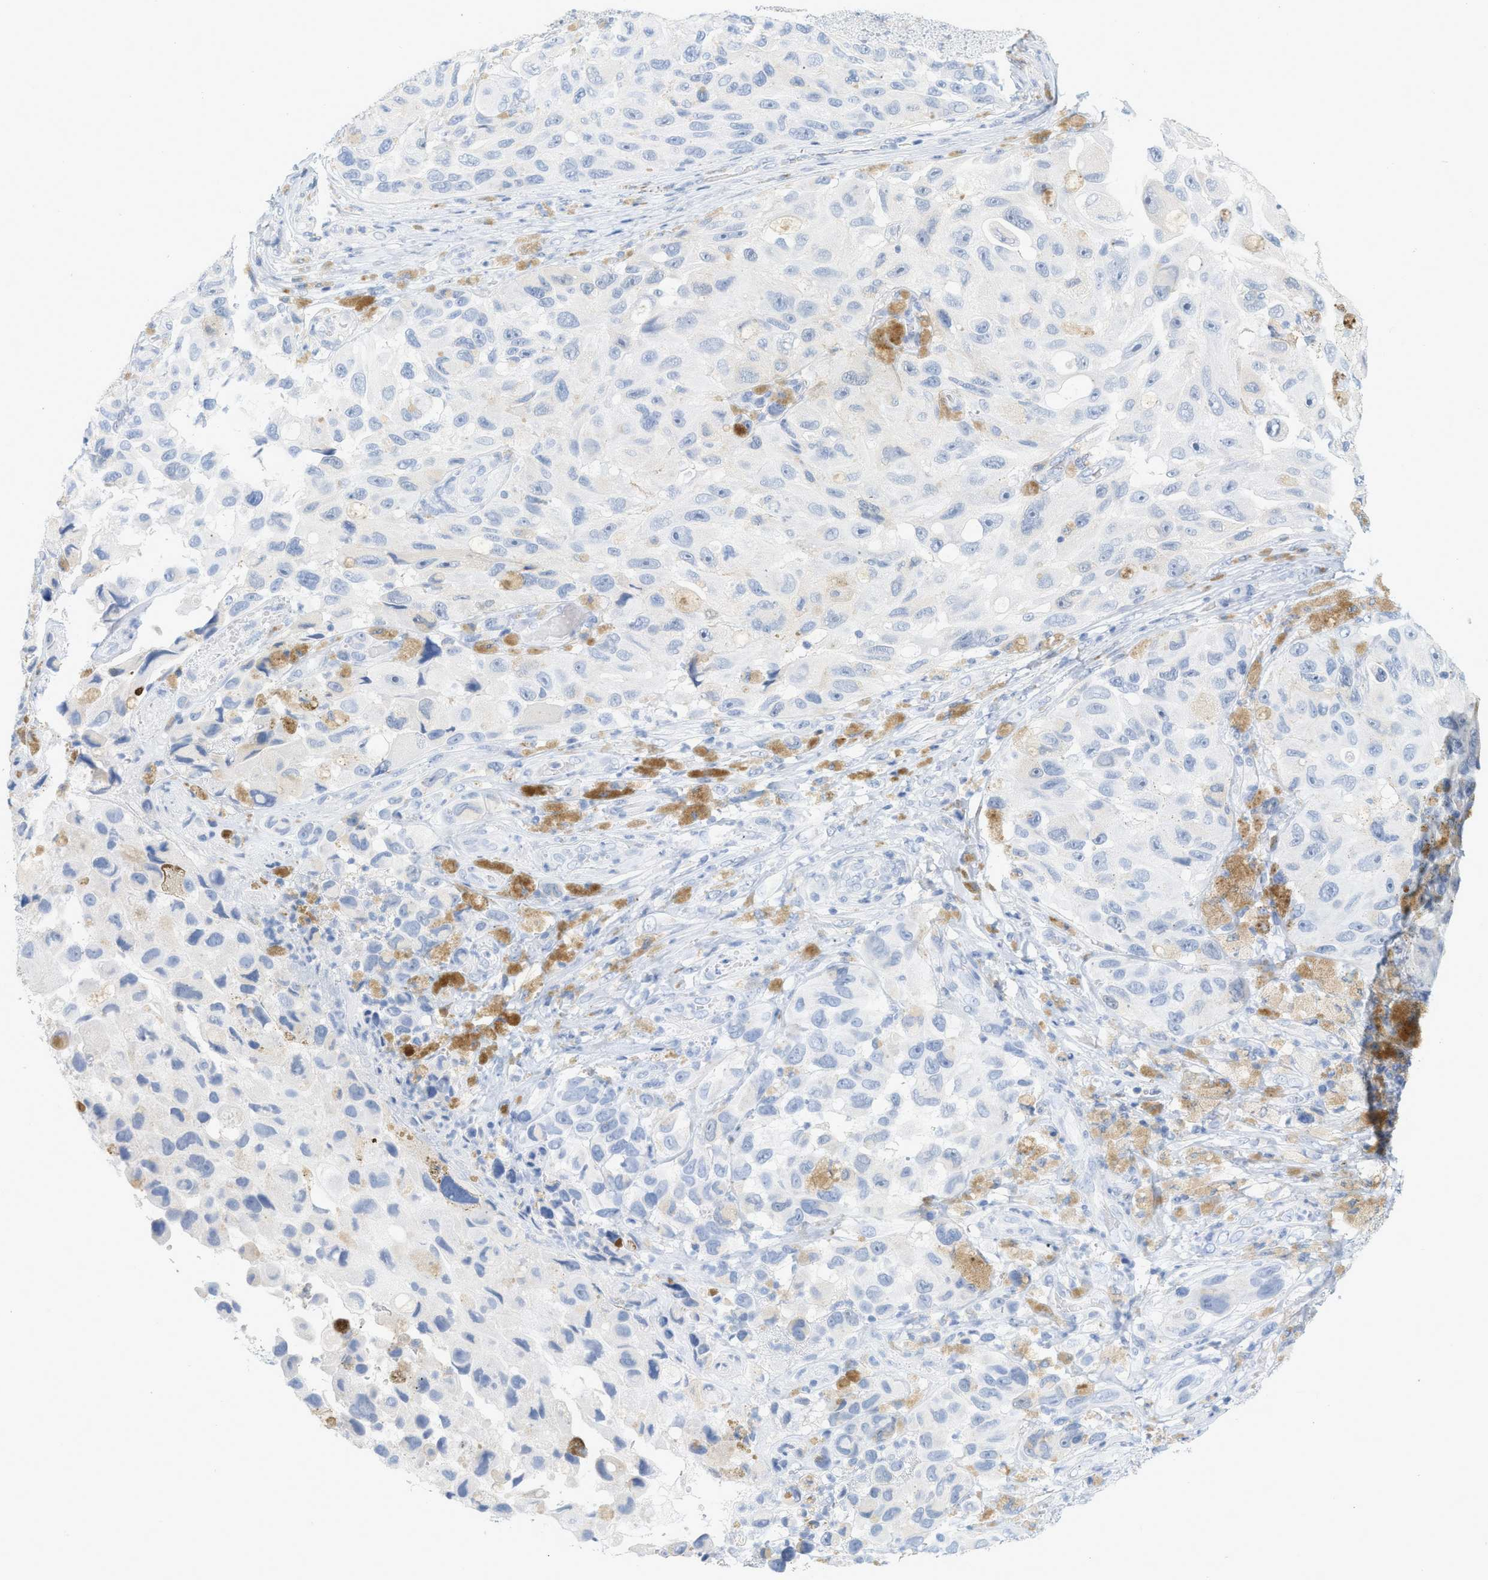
{"staining": {"intensity": "negative", "quantity": "none", "location": "none"}, "tissue": "melanoma", "cell_type": "Tumor cells", "image_type": "cancer", "snomed": [{"axis": "morphology", "description": "Malignant melanoma, NOS"}, {"axis": "topography", "description": "Skin"}], "caption": "The micrograph shows no significant expression in tumor cells of malignant melanoma.", "gene": "PAPPA", "patient": {"sex": "female", "age": 73}}